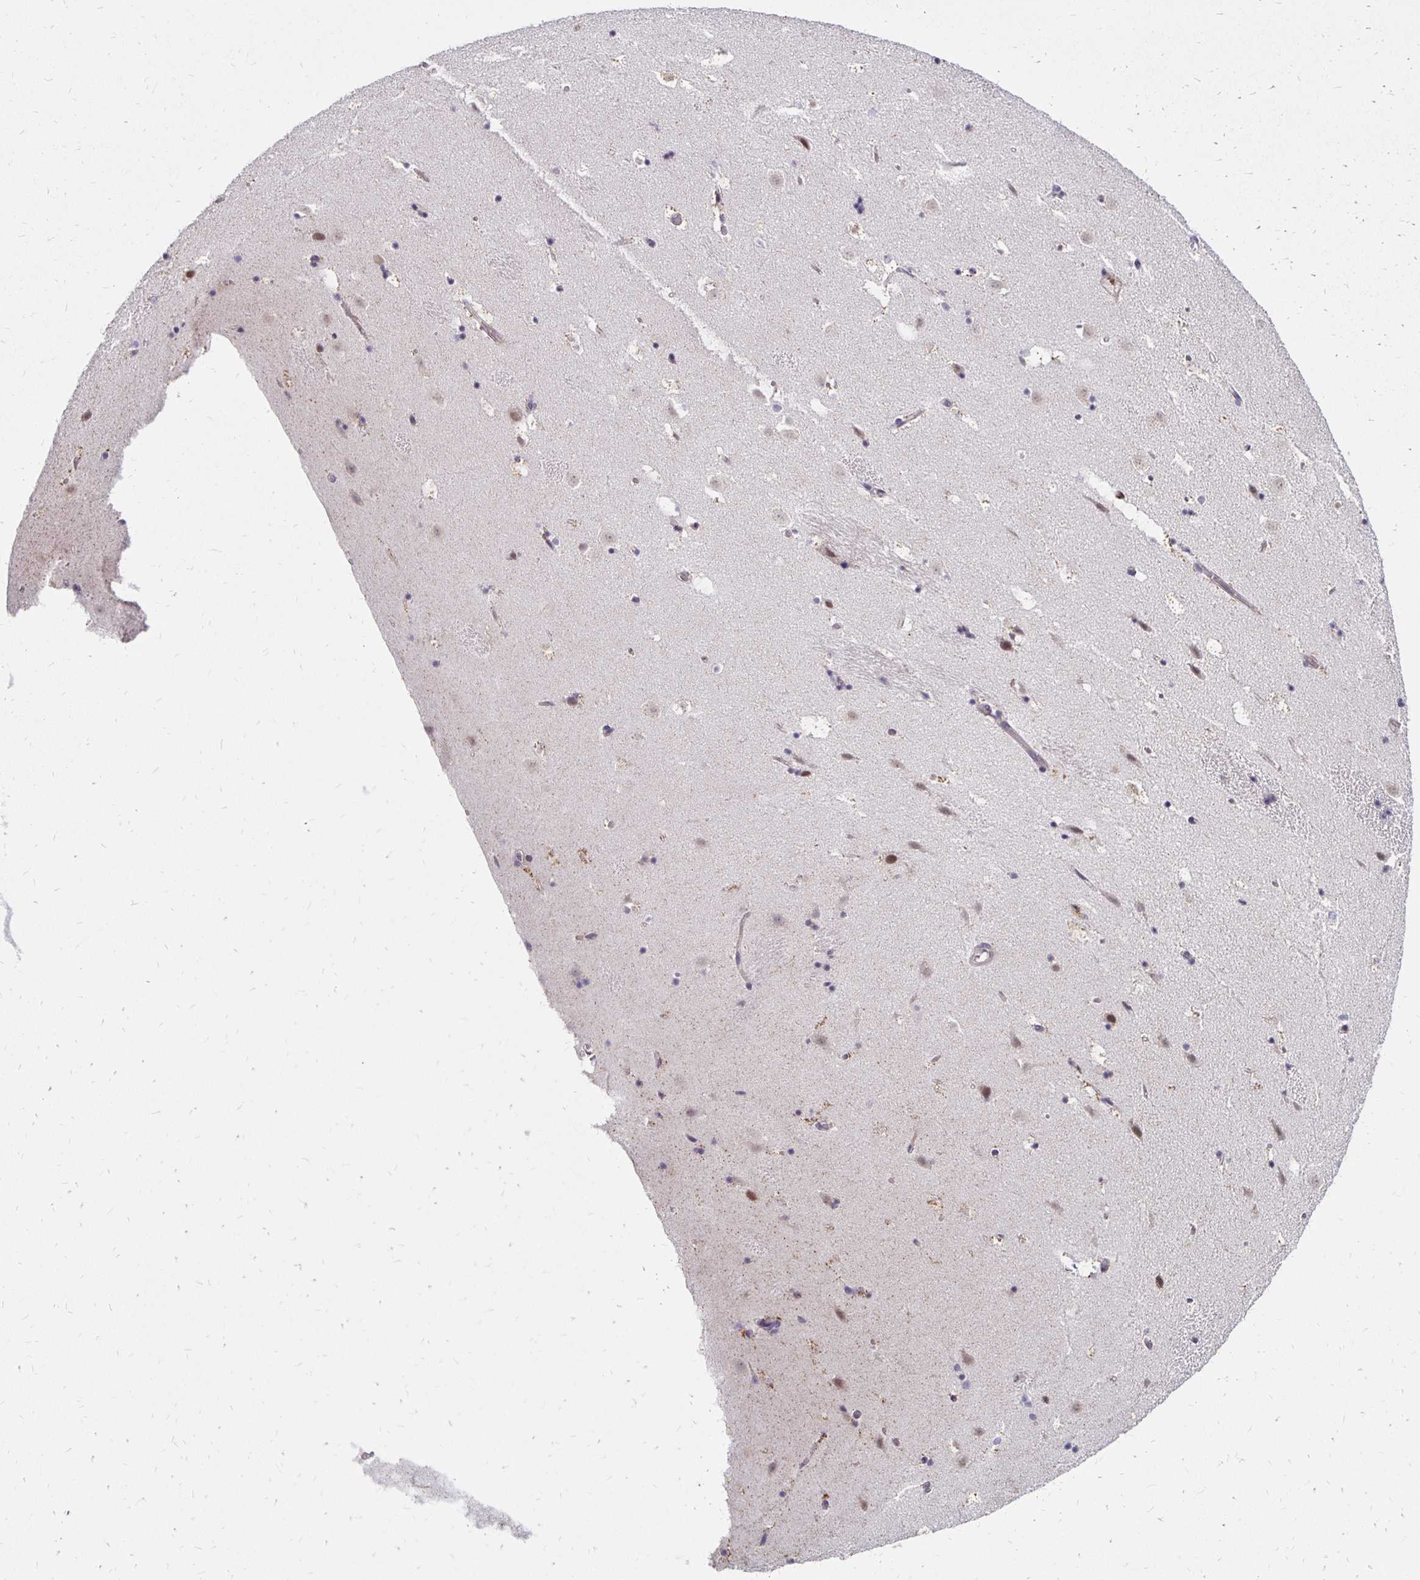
{"staining": {"intensity": "negative", "quantity": "none", "location": "none"}, "tissue": "caudate", "cell_type": "Glial cells", "image_type": "normal", "snomed": [{"axis": "morphology", "description": "Normal tissue, NOS"}, {"axis": "topography", "description": "Lateral ventricle wall"}], "caption": "This micrograph is of normal caudate stained with immunohistochemistry (IHC) to label a protein in brown with the nuclei are counter-stained blue. There is no expression in glial cells.", "gene": "ATOSB", "patient": {"sex": "male", "age": 37}}